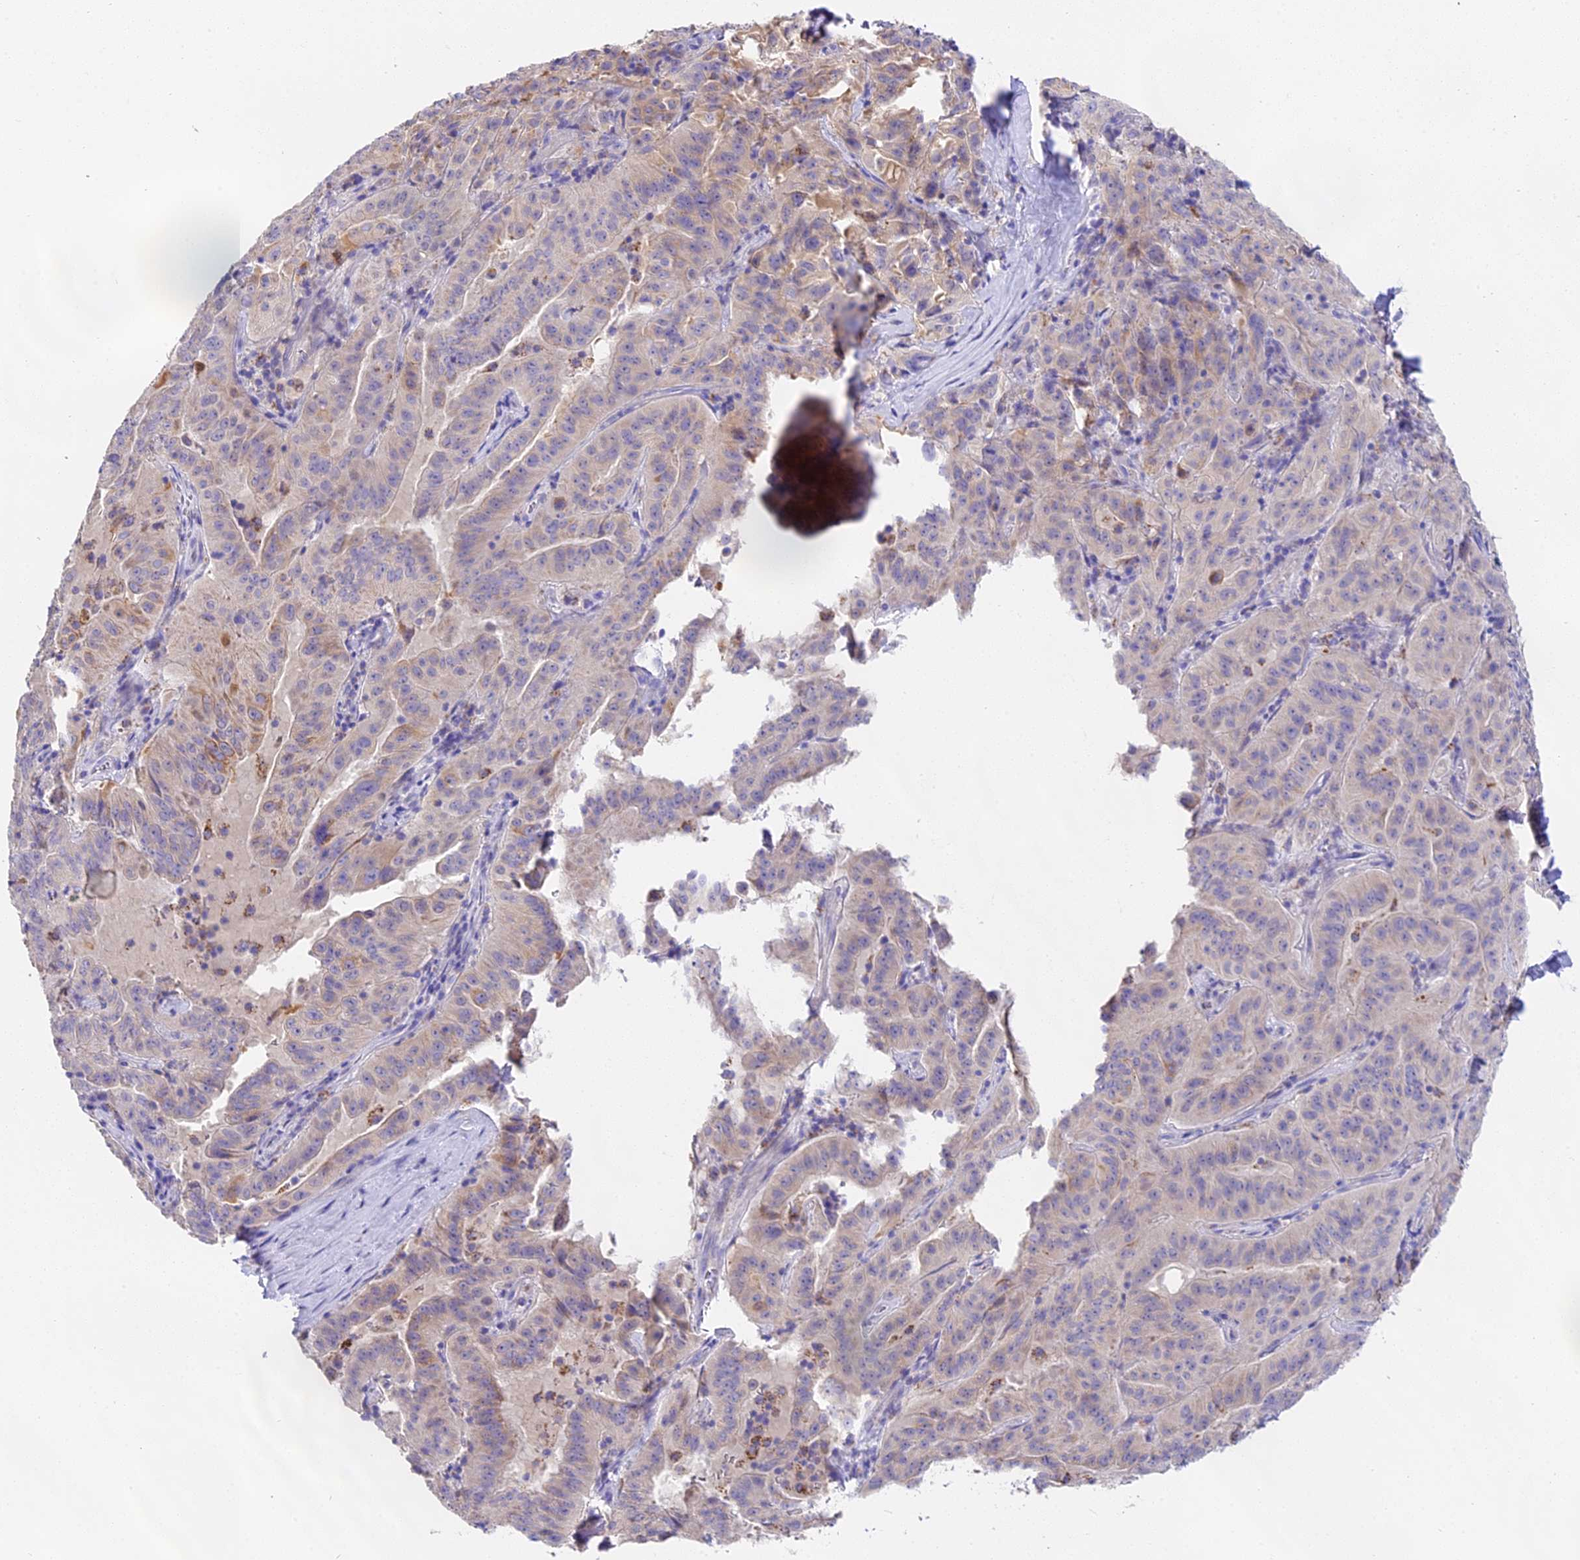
{"staining": {"intensity": "moderate", "quantity": "<25%", "location": "cytoplasmic/membranous"}, "tissue": "pancreatic cancer", "cell_type": "Tumor cells", "image_type": "cancer", "snomed": [{"axis": "morphology", "description": "Adenocarcinoma, NOS"}, {"axis": "topography", "description": "Pancreas"}], "caption": "Immunohistochemical staining of human pancreatic adenocarcinoma displays moderate cytoplasmic/membranous protein staining in about <25% of tumor cells.", "gene": "LYPD6", "patient": {"sex": "male", "age": 63}}